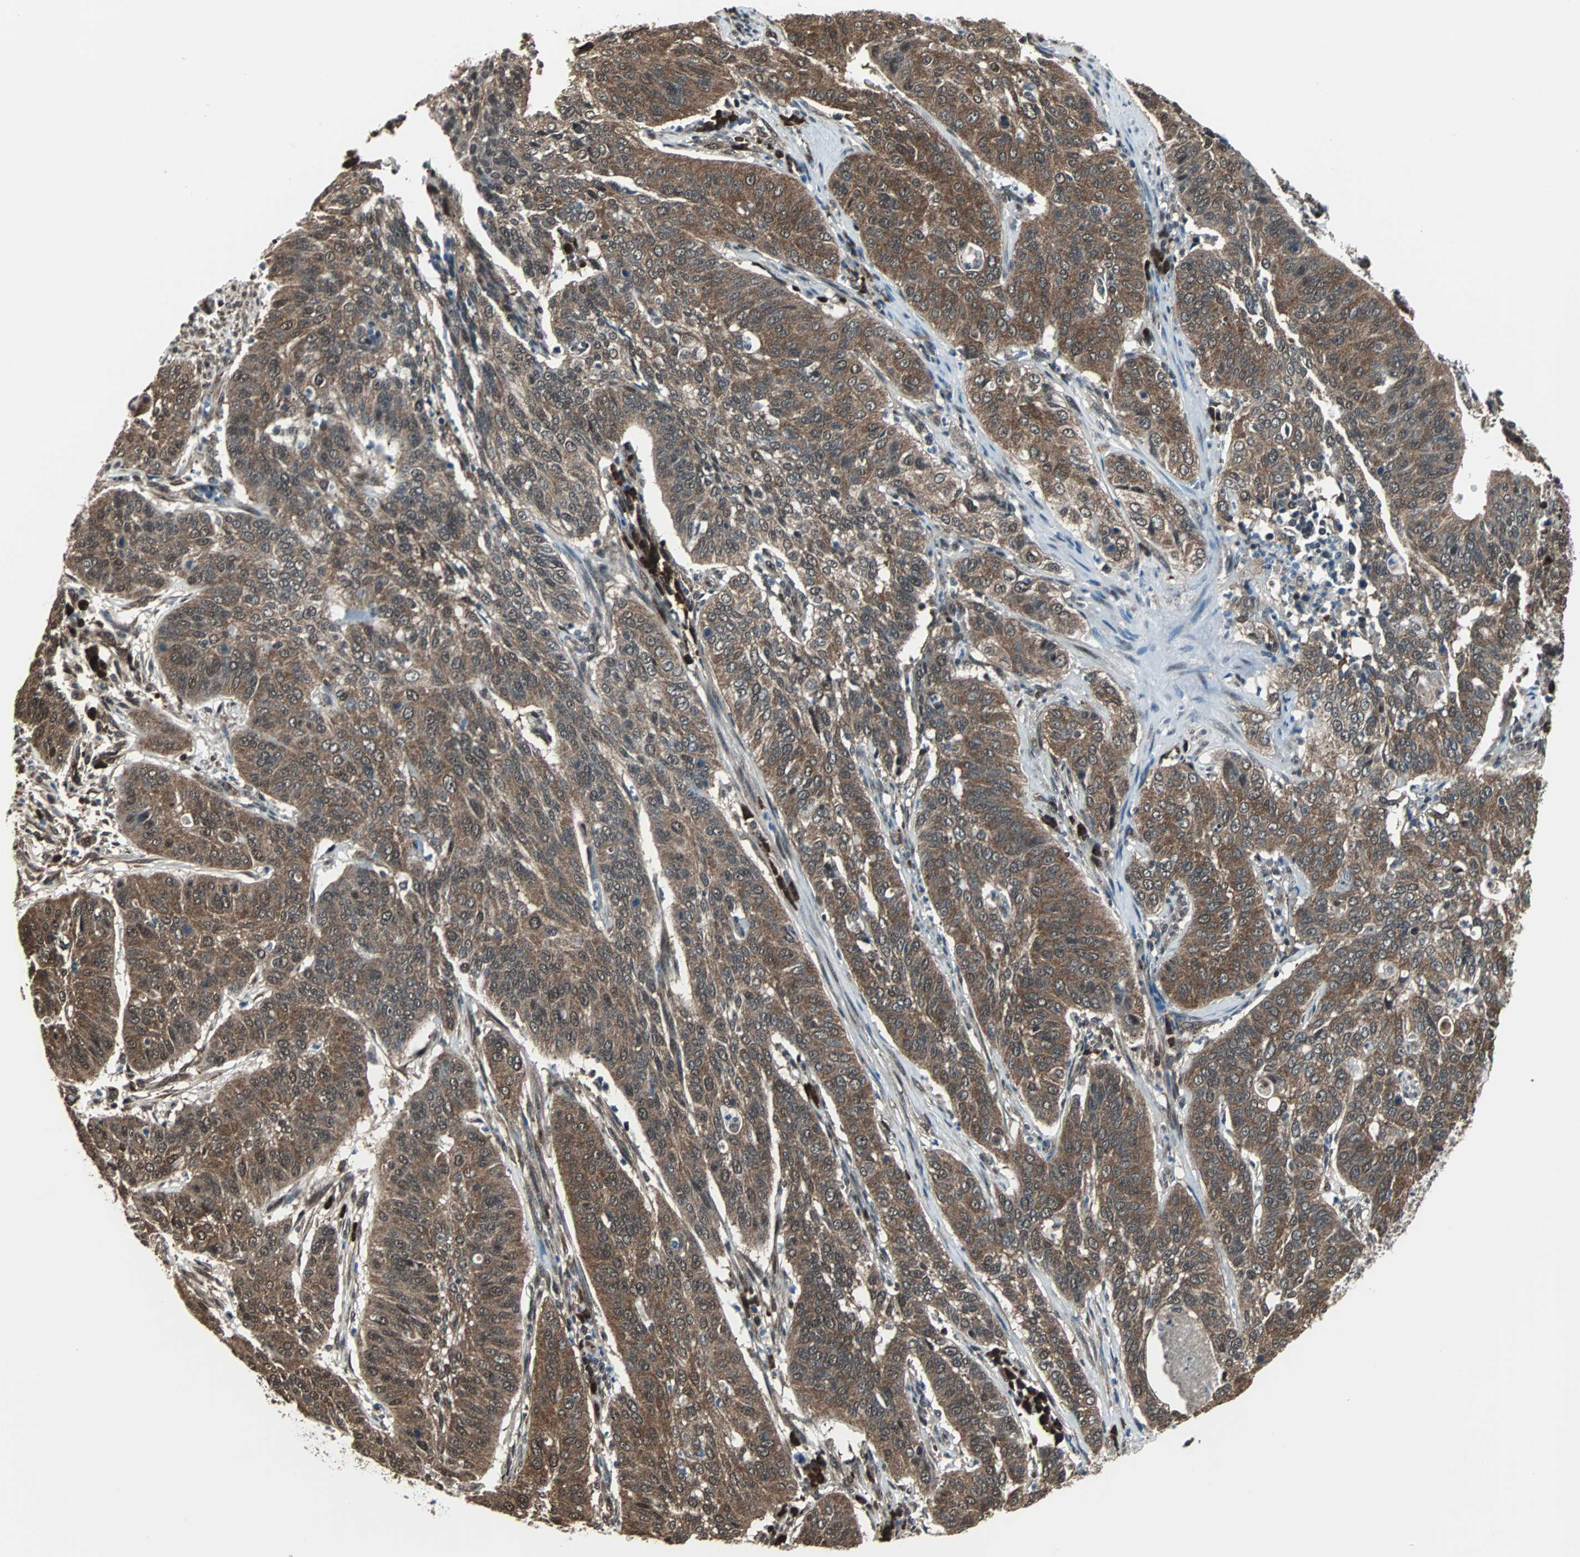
{"staining": {"intensity": "strong", "quantity": ">75%", "location": "cytoplasmic/membranous"}, "tissue": "cervical cancer", "cell_type": "Tumor cells", "image_type": "cancer", "snomed": [{"axis": "morphology", "description": "Squamous cell carcinoma, NOS"}, {"axis": "topography", "description": "Cervix"}], "caption": "Approximately >75% of tumor cells in cervical cancer (squamous cell carcinoma) show strong cytoplasmic/membranous protein expression as visualized by brown immunohistochemical staining.", "gene": "VCP", "patient": {"sex": "female", "age": 39}}